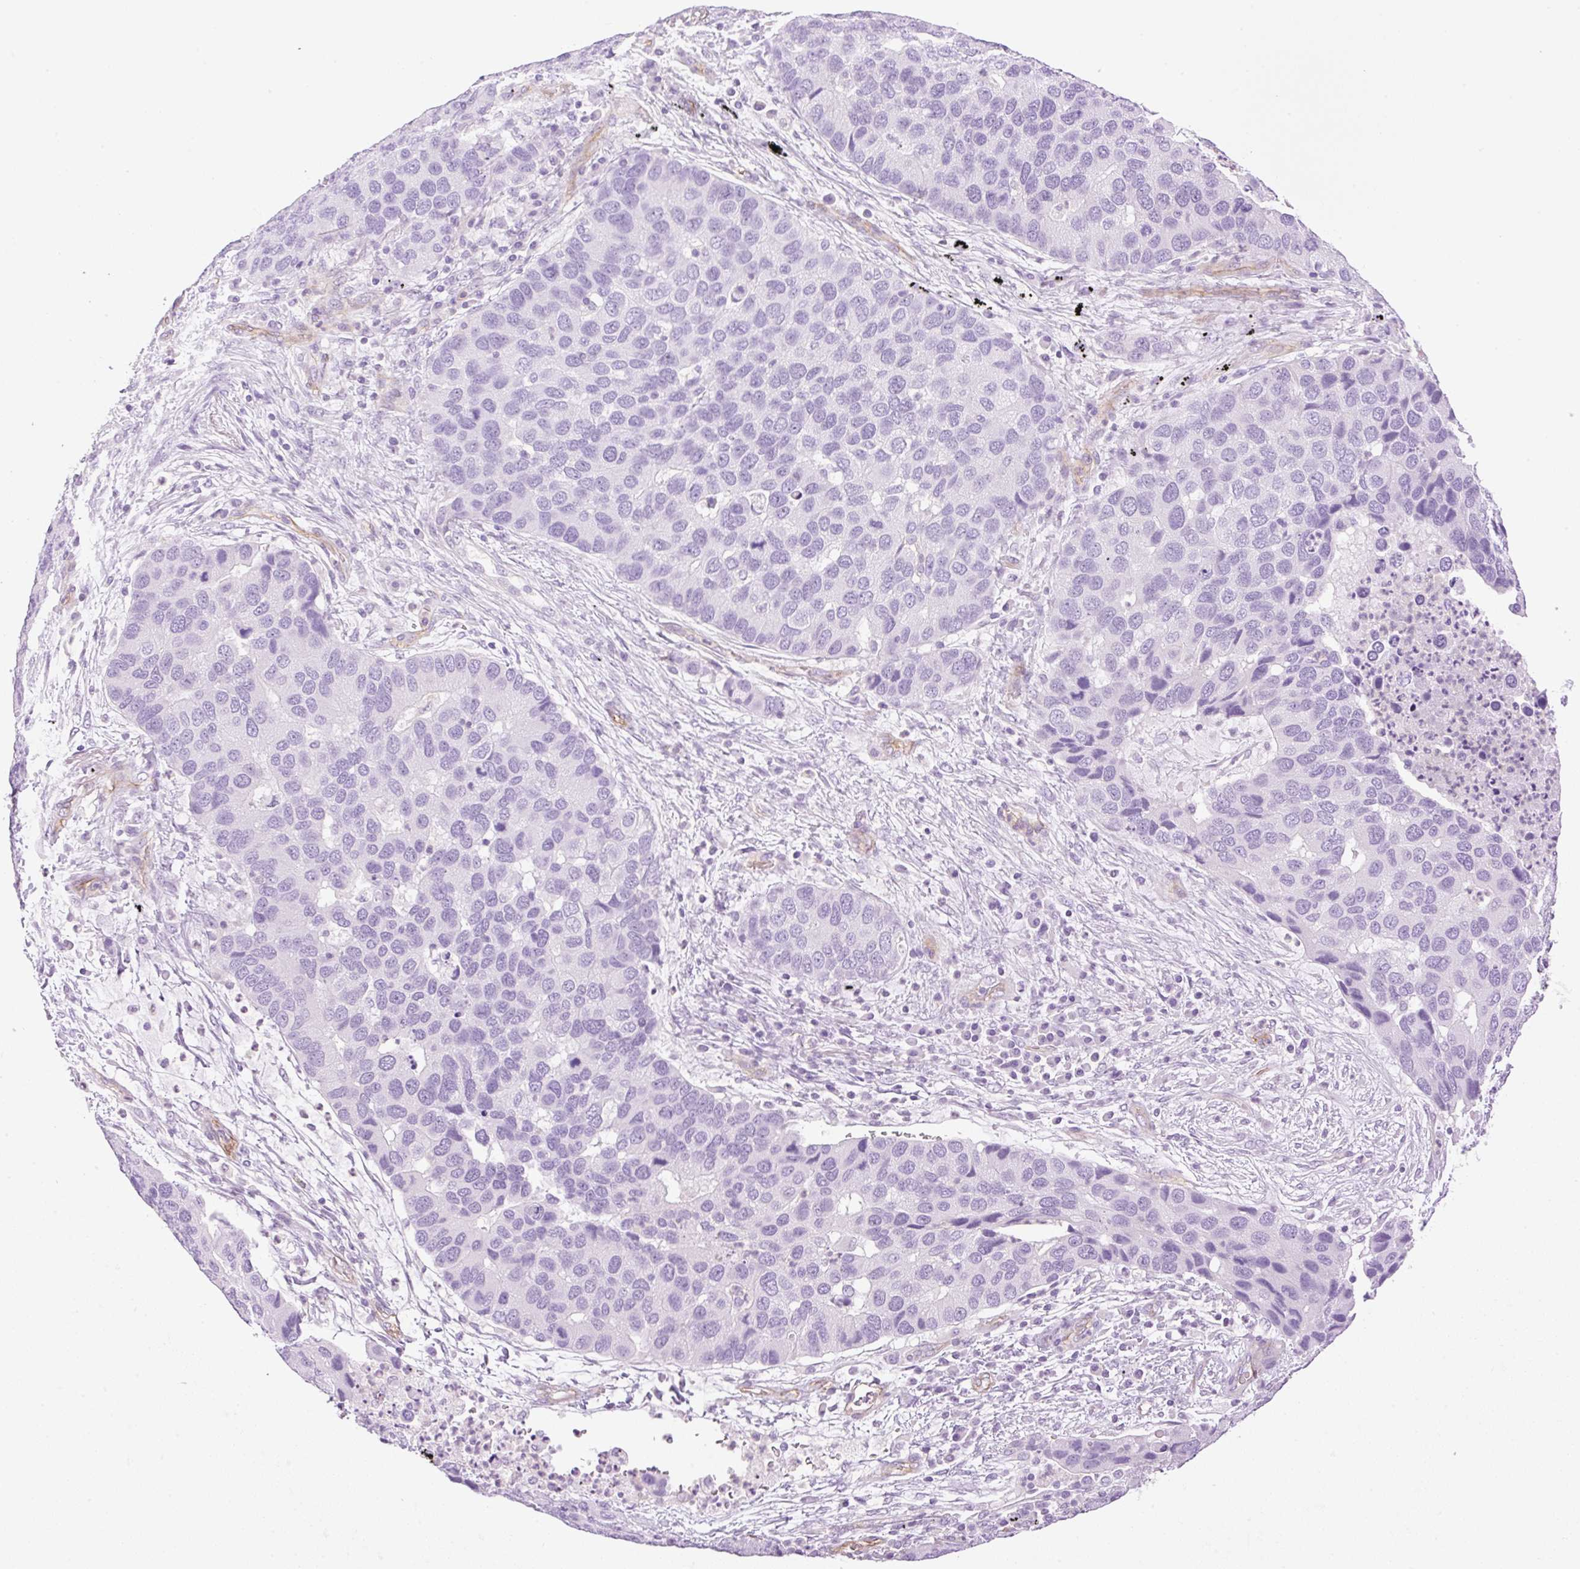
{"staining": {"intensity": "negative", "quantity": "none", "location": "none"}, "tissue": "lung cancer", "cell_type": "Tumor cells", "image_type": "cancer", "snomed": [{"axis": "morphology", "description": "Aneuploidy"}, {"axis": "morphology", "description": "Adenocarcinoma, NOS"}, {"axis": "topography", "description": "Lymph node"}, {"axis": "topography", "description": "Lung"}], "caption": "Immunohistochemical staining of lung cancer exhibits no significant positivity in tumor cells.", "gene": "EHD3", "patient": {"sex": "female", "age": 74}}